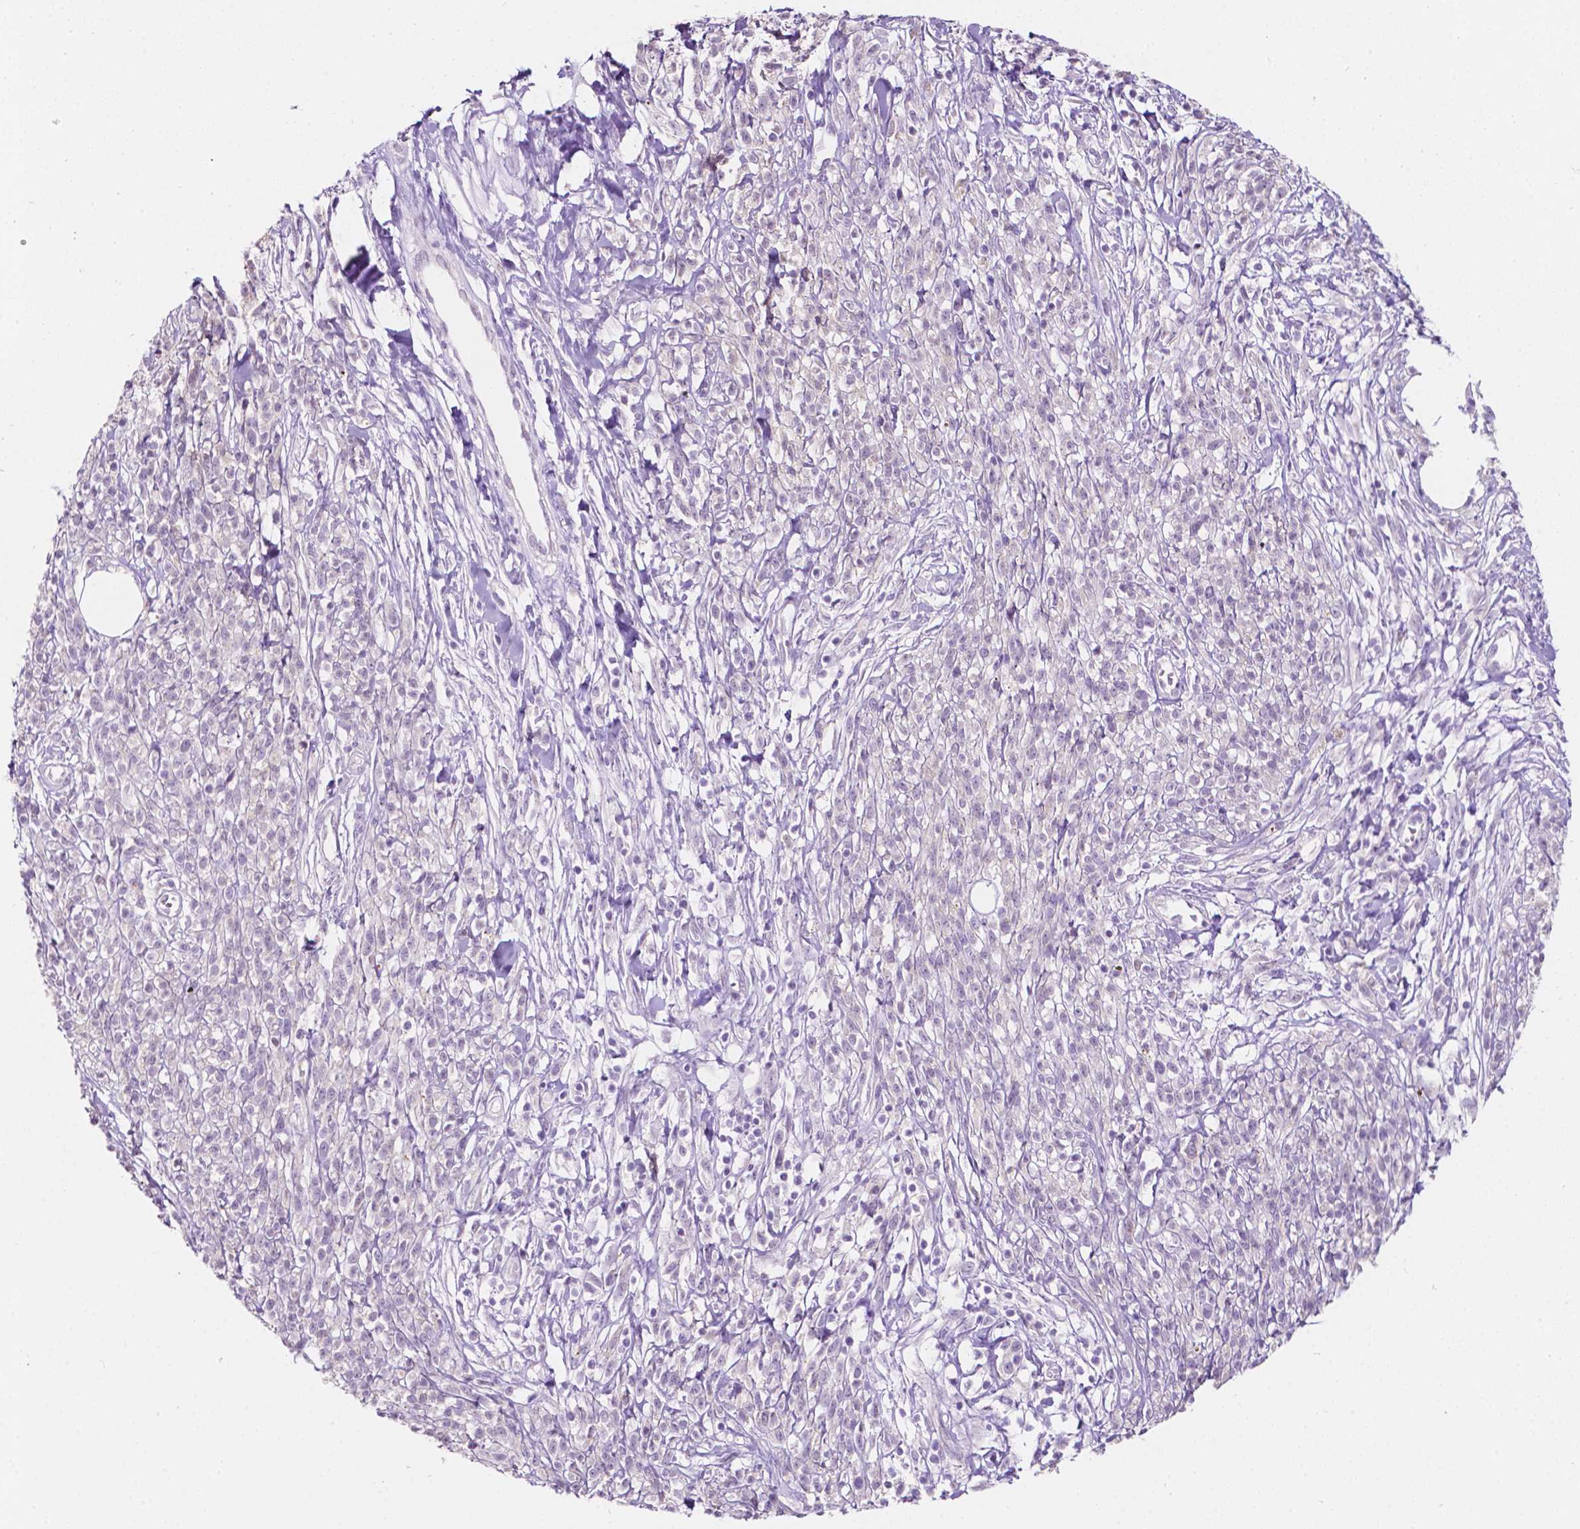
{"staining": {"intensity": "negative", "quantity": "none", "location": "none"}, "tissue": "melanoma", "cell_type": "Tumor cells", "image_type": "cancer", "snomed": [{"axis": "morphology", "description": "Malignant melanoma, NOS"}, {"axis": "topography", "description": "Skin"}, {"axis": "topography", "description": "Skin of trunk"}], "caption": "Immunohistochemistry (IHC) micrograph of neoplastic tissue: human melanoma stained with DAB shows no significant protein expression in tumor cells.", "gene": "NOS1AP", "patient": {"sex": "male", "age": 74}}